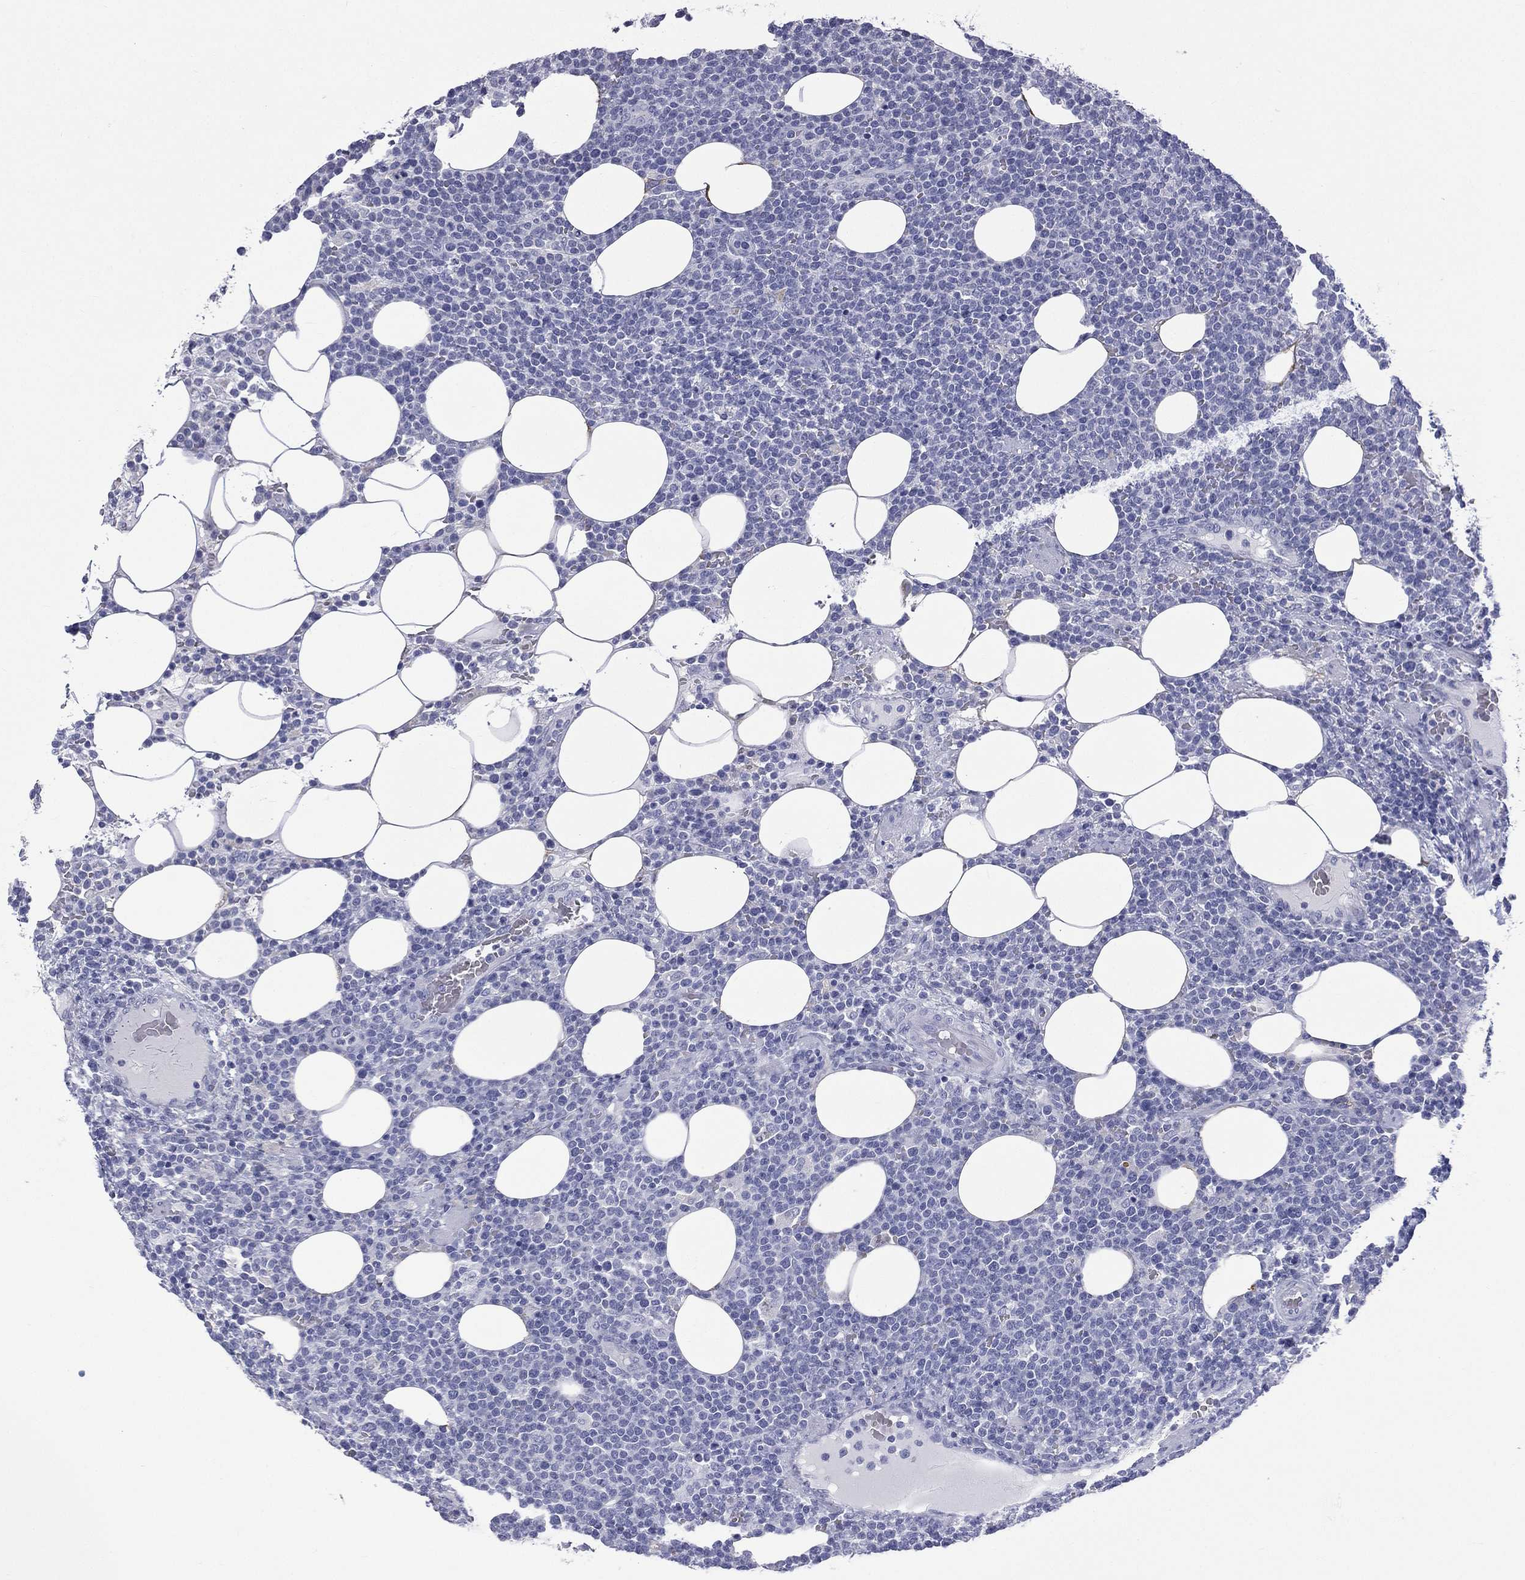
{"staining": {"intensity": "negative", "quantity": "none", "location": "none"}, "tissue": "lymphoma", "cell_type": "Tumor cells", "image_type": "cancer", "snomed": [{"axis": "morphology", "description": "Malignant lymphoma, non-Hodgkin's type, High grade"}, {"axis": "topography", "description": "Lymph node"}], "caption": "High magnification brightfield microscopy of malignant lymphoma, non-Hodgkin's type (high-grade) stained with DAB (3,3'-diaminobenzidine) (brown) and counterstained with hematoxylin (blue): tumor cells show no significant positivity.", "gene": "CES2", "patient": {"sex": "male", "age": 61}}